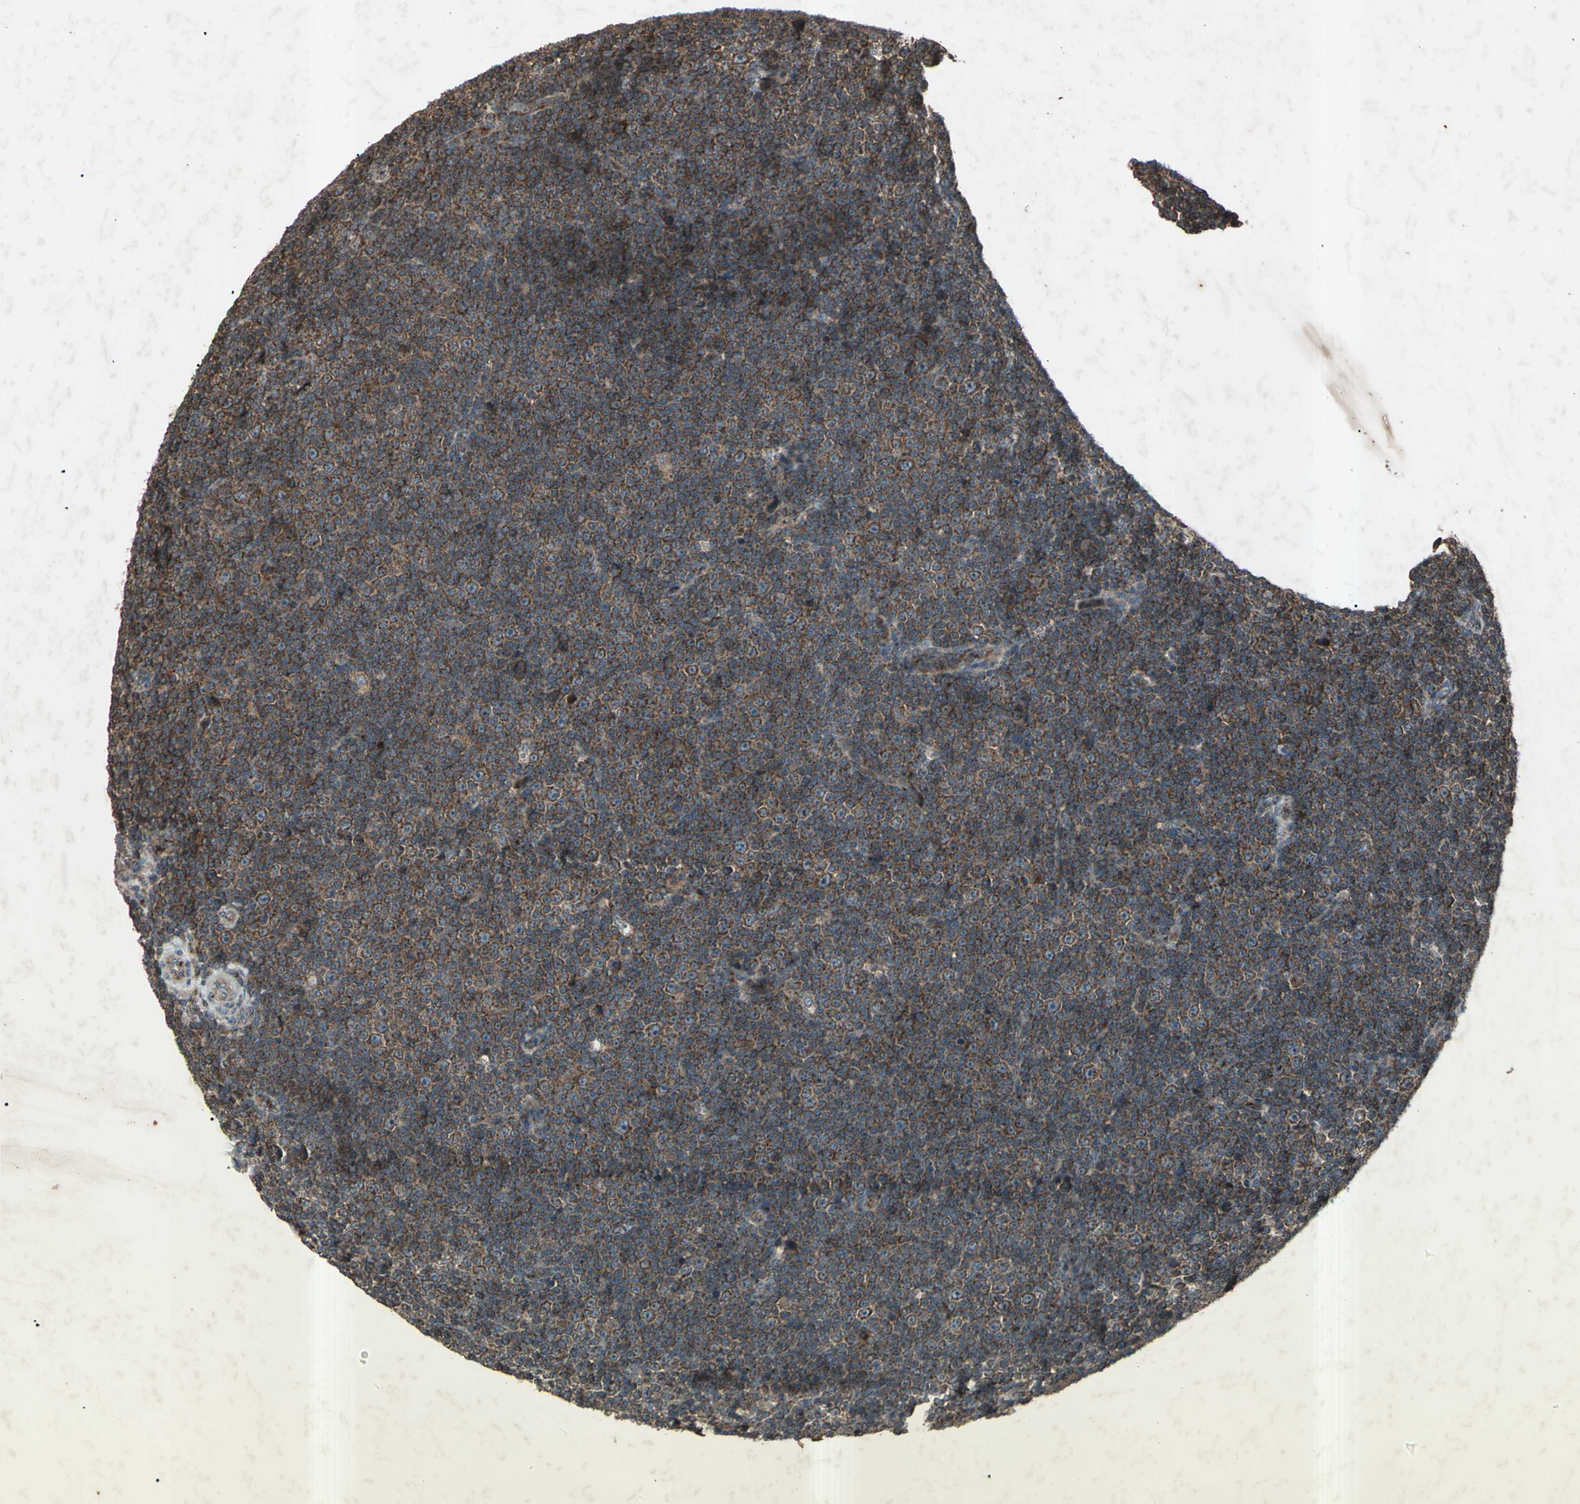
{"staining": {"intensity": "strong", "quantity": ">75%", "location": "cytoplasmic/membranous"}, "tissue": "lymphoma", "cell_type": "Tumor cells", "image_type": "cancer", "snomed": [{"axis": "morphology", "description": "Malignant lymphoma, non-Hodgkin's type, Low grade"}, {"axis": "topography", "description": "Lymph node"}], "caption": "Human lymphoma stained for a protein (brown) shows strong cytoplasmic/membranous positive expression in approximately >75% of tumor cells.", "gene": "AP1G1", "patient": {"sex": "female", "age": 67}}